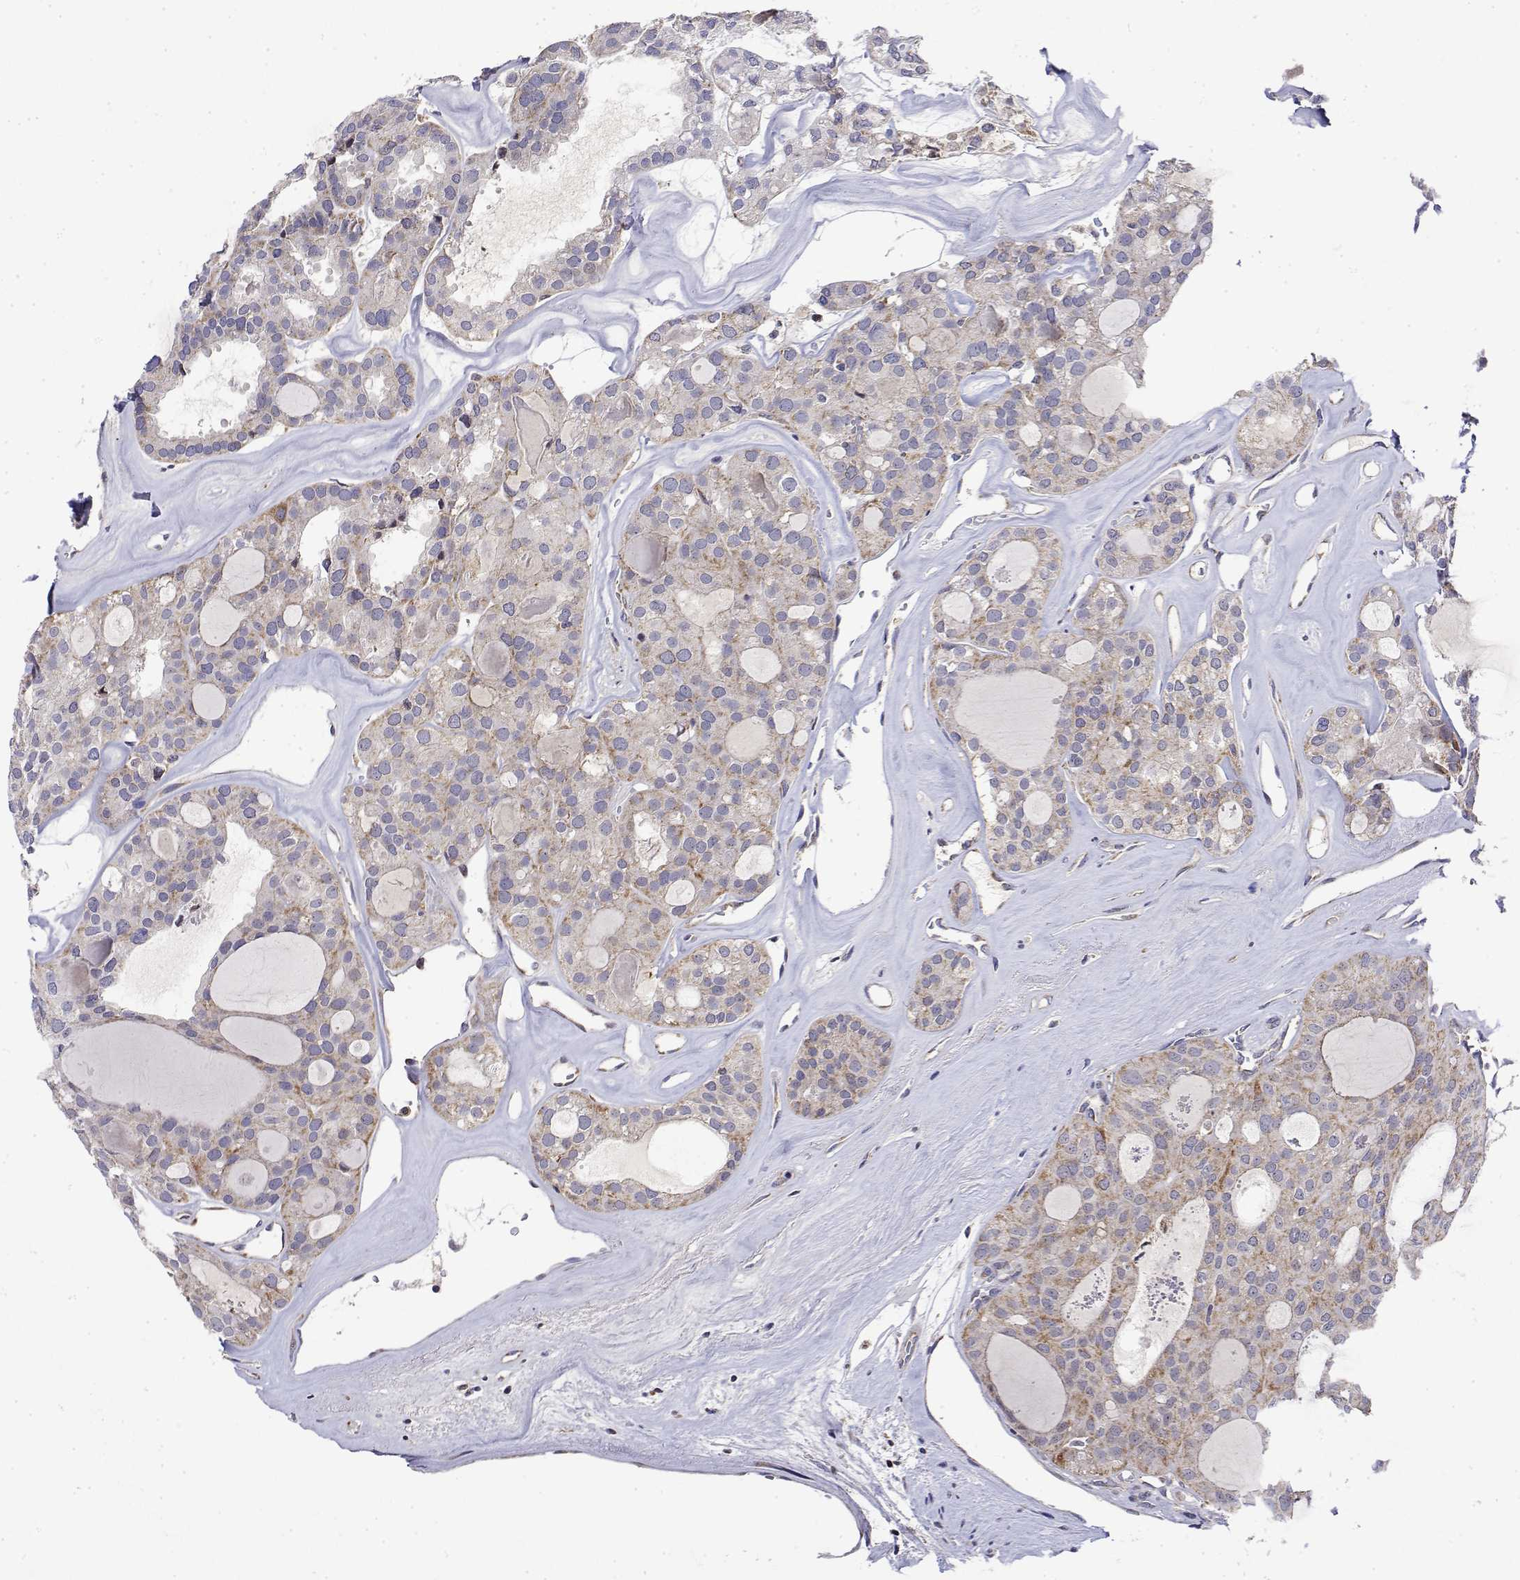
{"staining": {"intensity": "weak", "quantity": "<25%", "location": "cytoplasmic/membranous"}, "tissue": "thyroid cancer", "cell_type": "Tumor cells", "image_type": "cancer", "snomed": [{"axis": "morphology", "description": "Follicular adenoma carcinoma, NOS"}, {"axis": "topography", "description": "Thyroid gland"}], "caption": "An immunohistochemistry histopathology image of thyroid cancer (follicular adenoma carcinoma) is shown. There is no staining in tumor cells of thyroid cancer (follicular adenoma carcinoma). (DAB (3,3'-diaminobenzidine) IHC, high magnification).", "gene": "GADD45GIP1", "patient": {"sex": "male", "age": 75}}